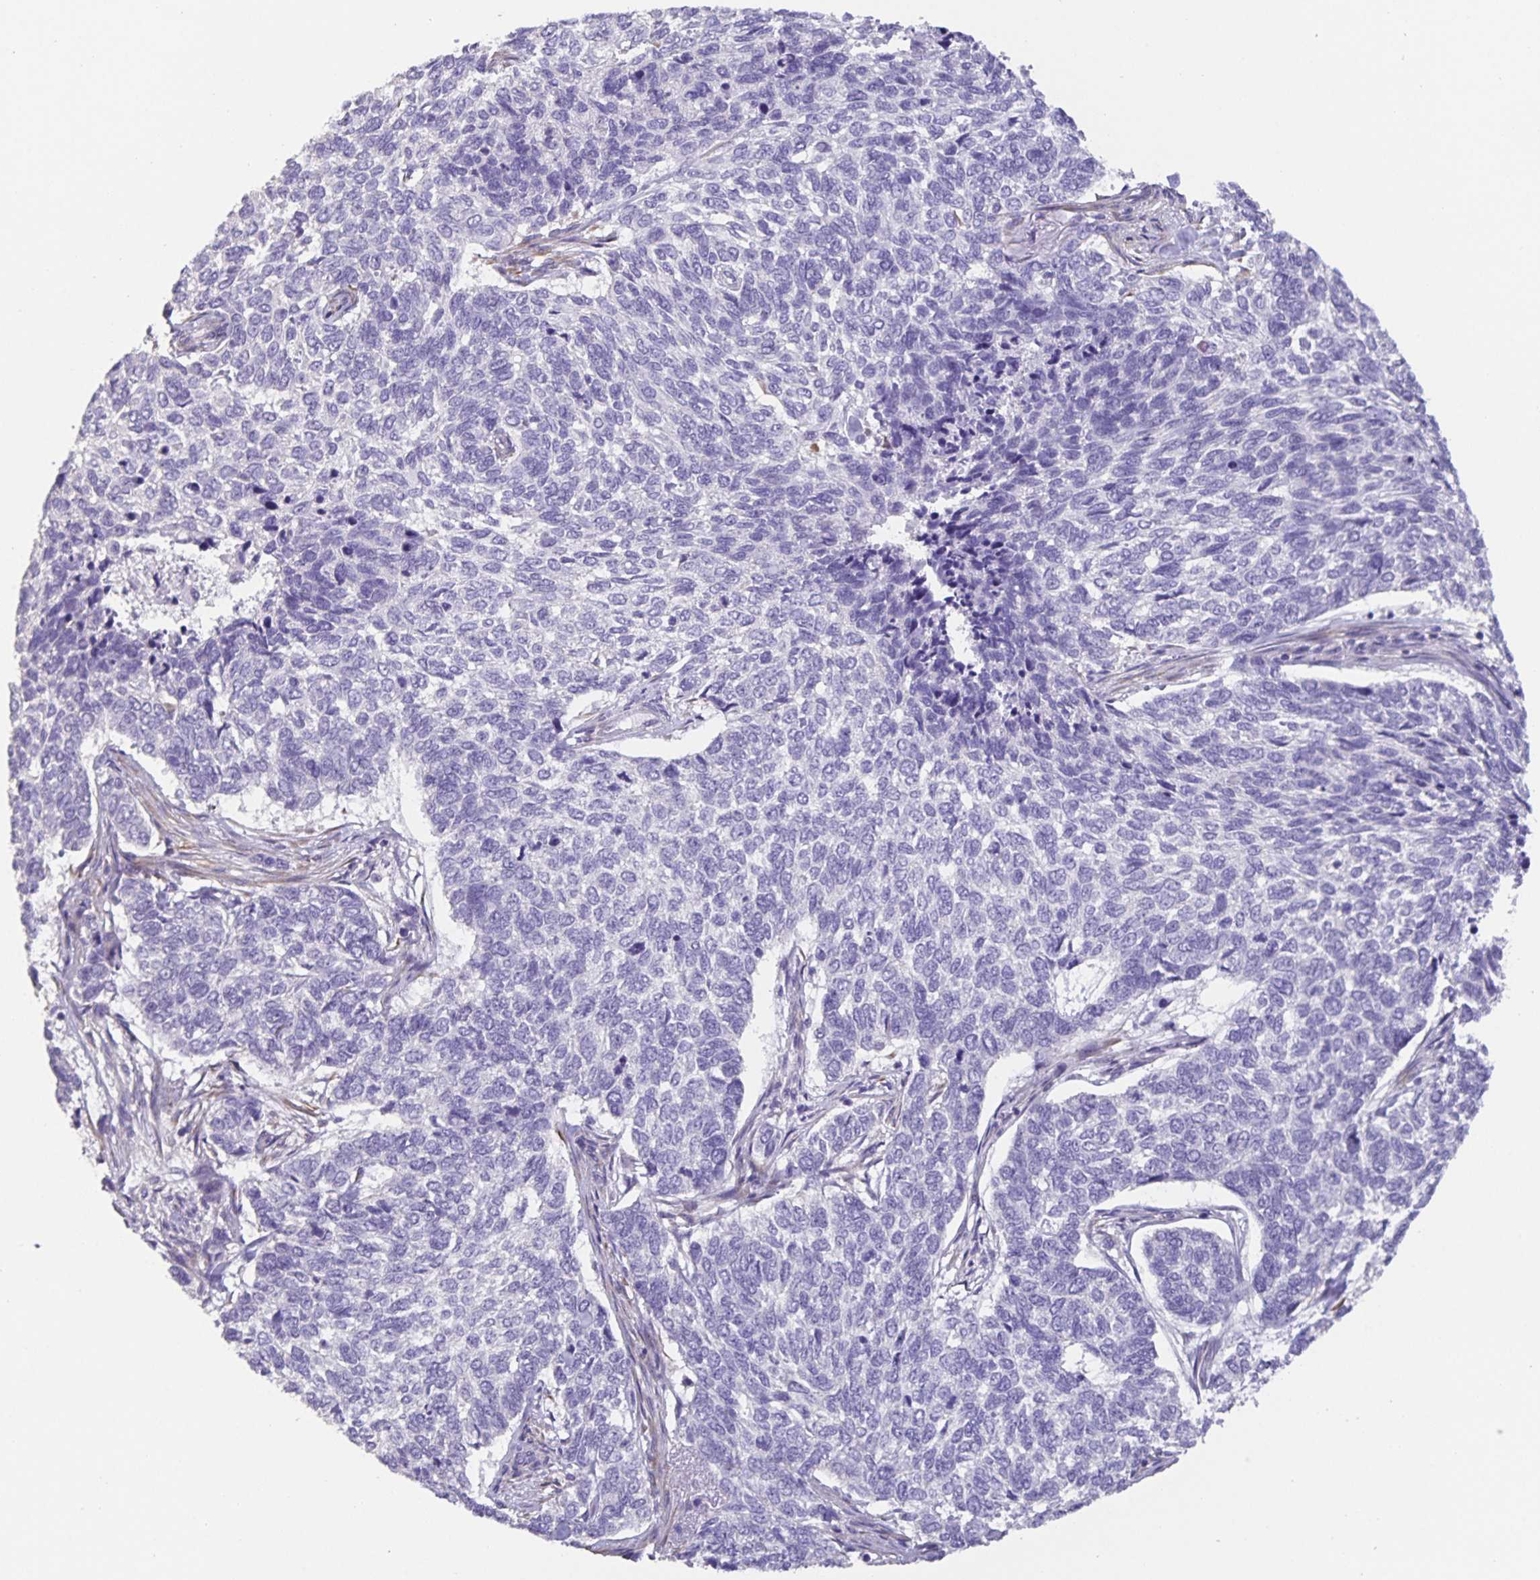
{"staining": {"intensity": "negative", "quantity": "none", "location": "none"}, "tissue": "skin cancer", "cell_type": "Tumor cells", "image_type": "cancer", "snomed": [{"axis": "morphology", "description": "Basal cell carcinoma"}, {"axis": "topography", "description": "Skin"}], "caption": "Human skin basal cell carcinoma stained for a protein using immunohistochemistry shows no positivity in tumor cells.", "gene": "PRR36", "patient": {"sex": "female", "age": 65}}